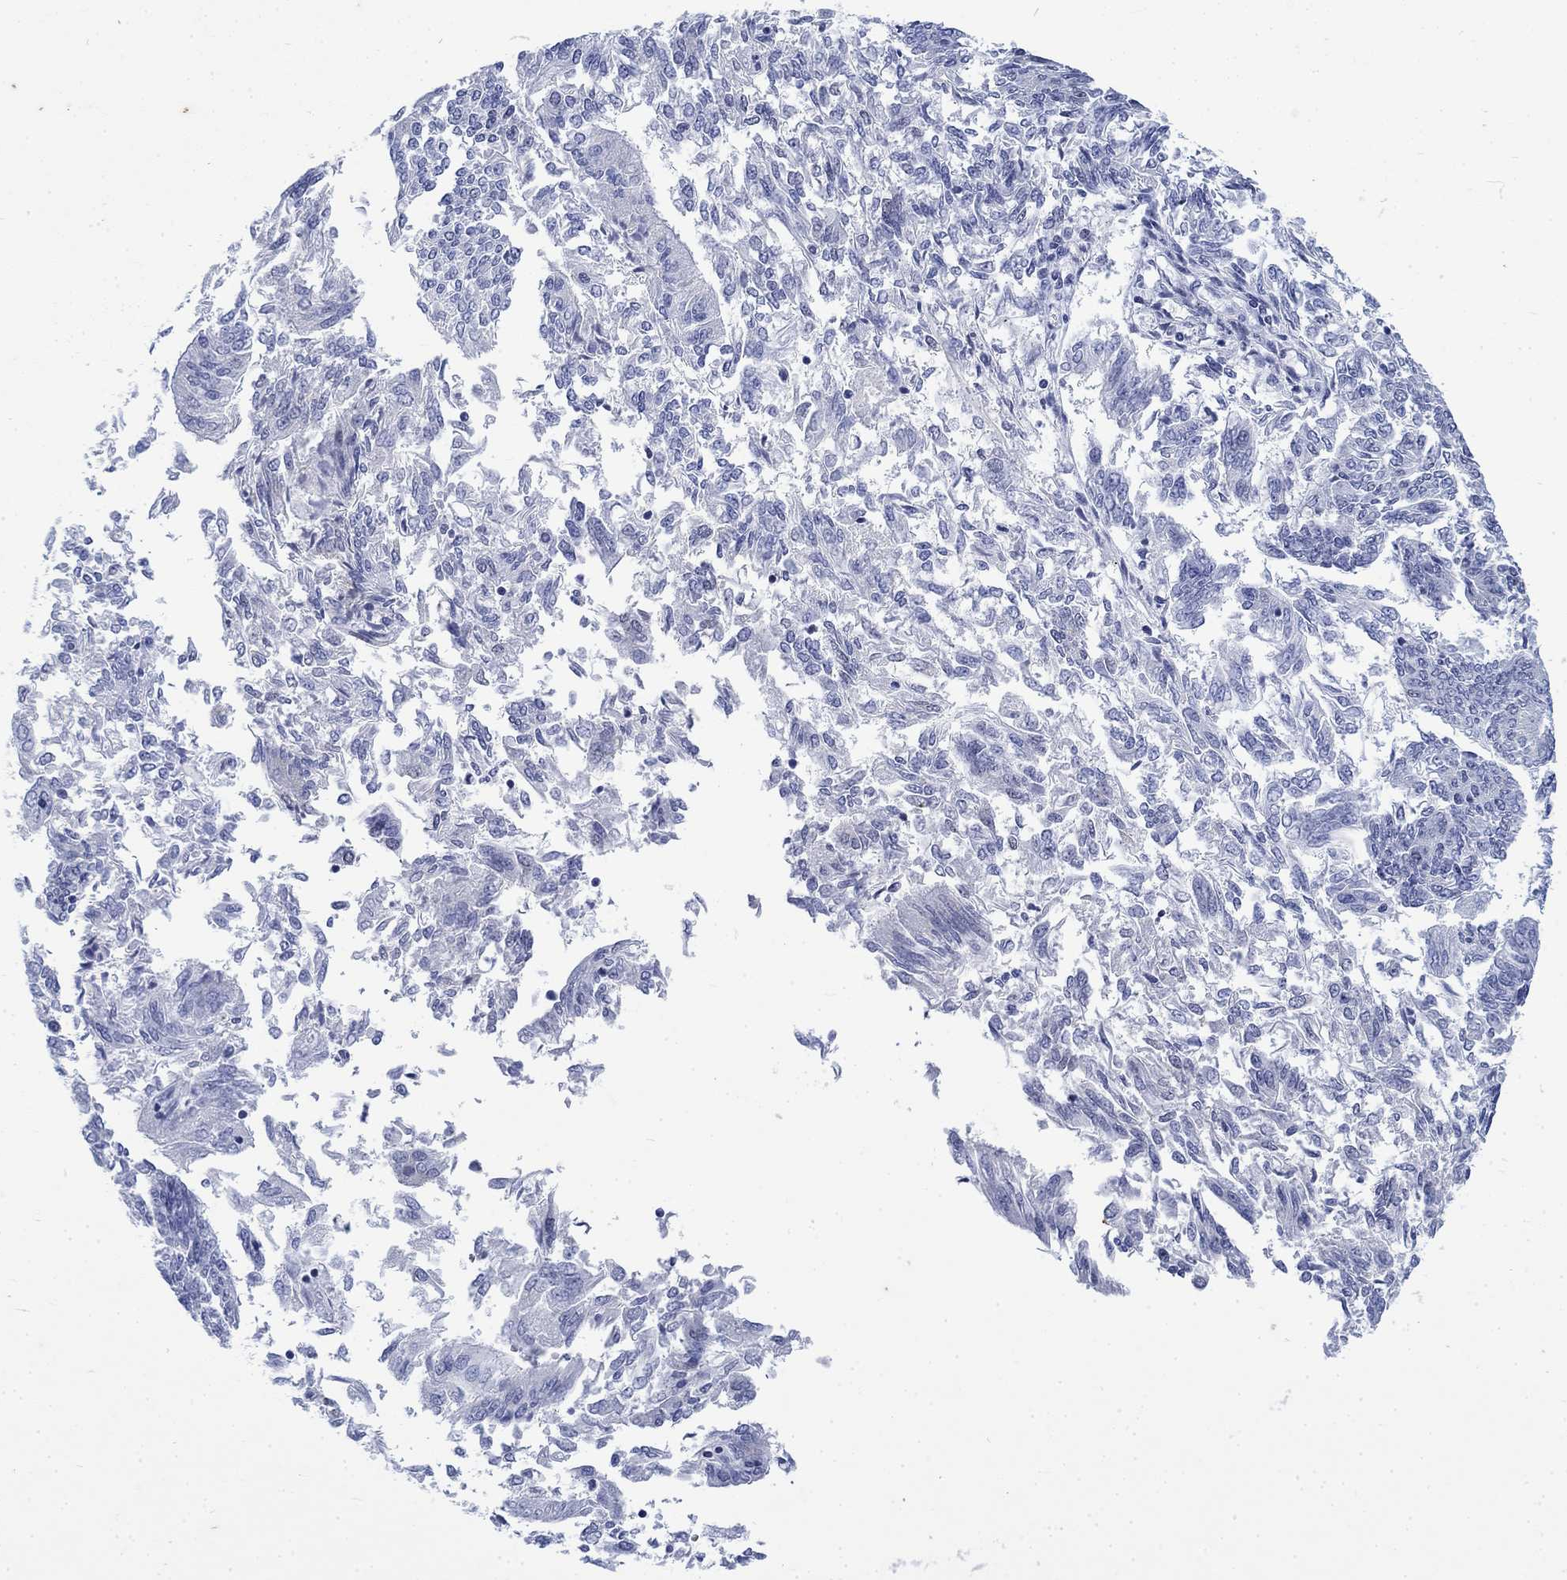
{"staining": {"intensity": "negative", "quantity": "none", "location": "none"}, "tissue": "endometrial cancer", "cell_type": "Tumor cells", "image_type": "cancer", "snomed": [{"axis": "morphology", "description": "Adenocarcinoma, NOS"}, {"axis": "topography", "description": "Endometrium"}], "caption": "Adenocarcinoma (endometrial) was stained to show a protein in brown. There is no significant staining in tumor cells.", "gene": "KRT76", "patient": {"sex": "female", "age": 58}}